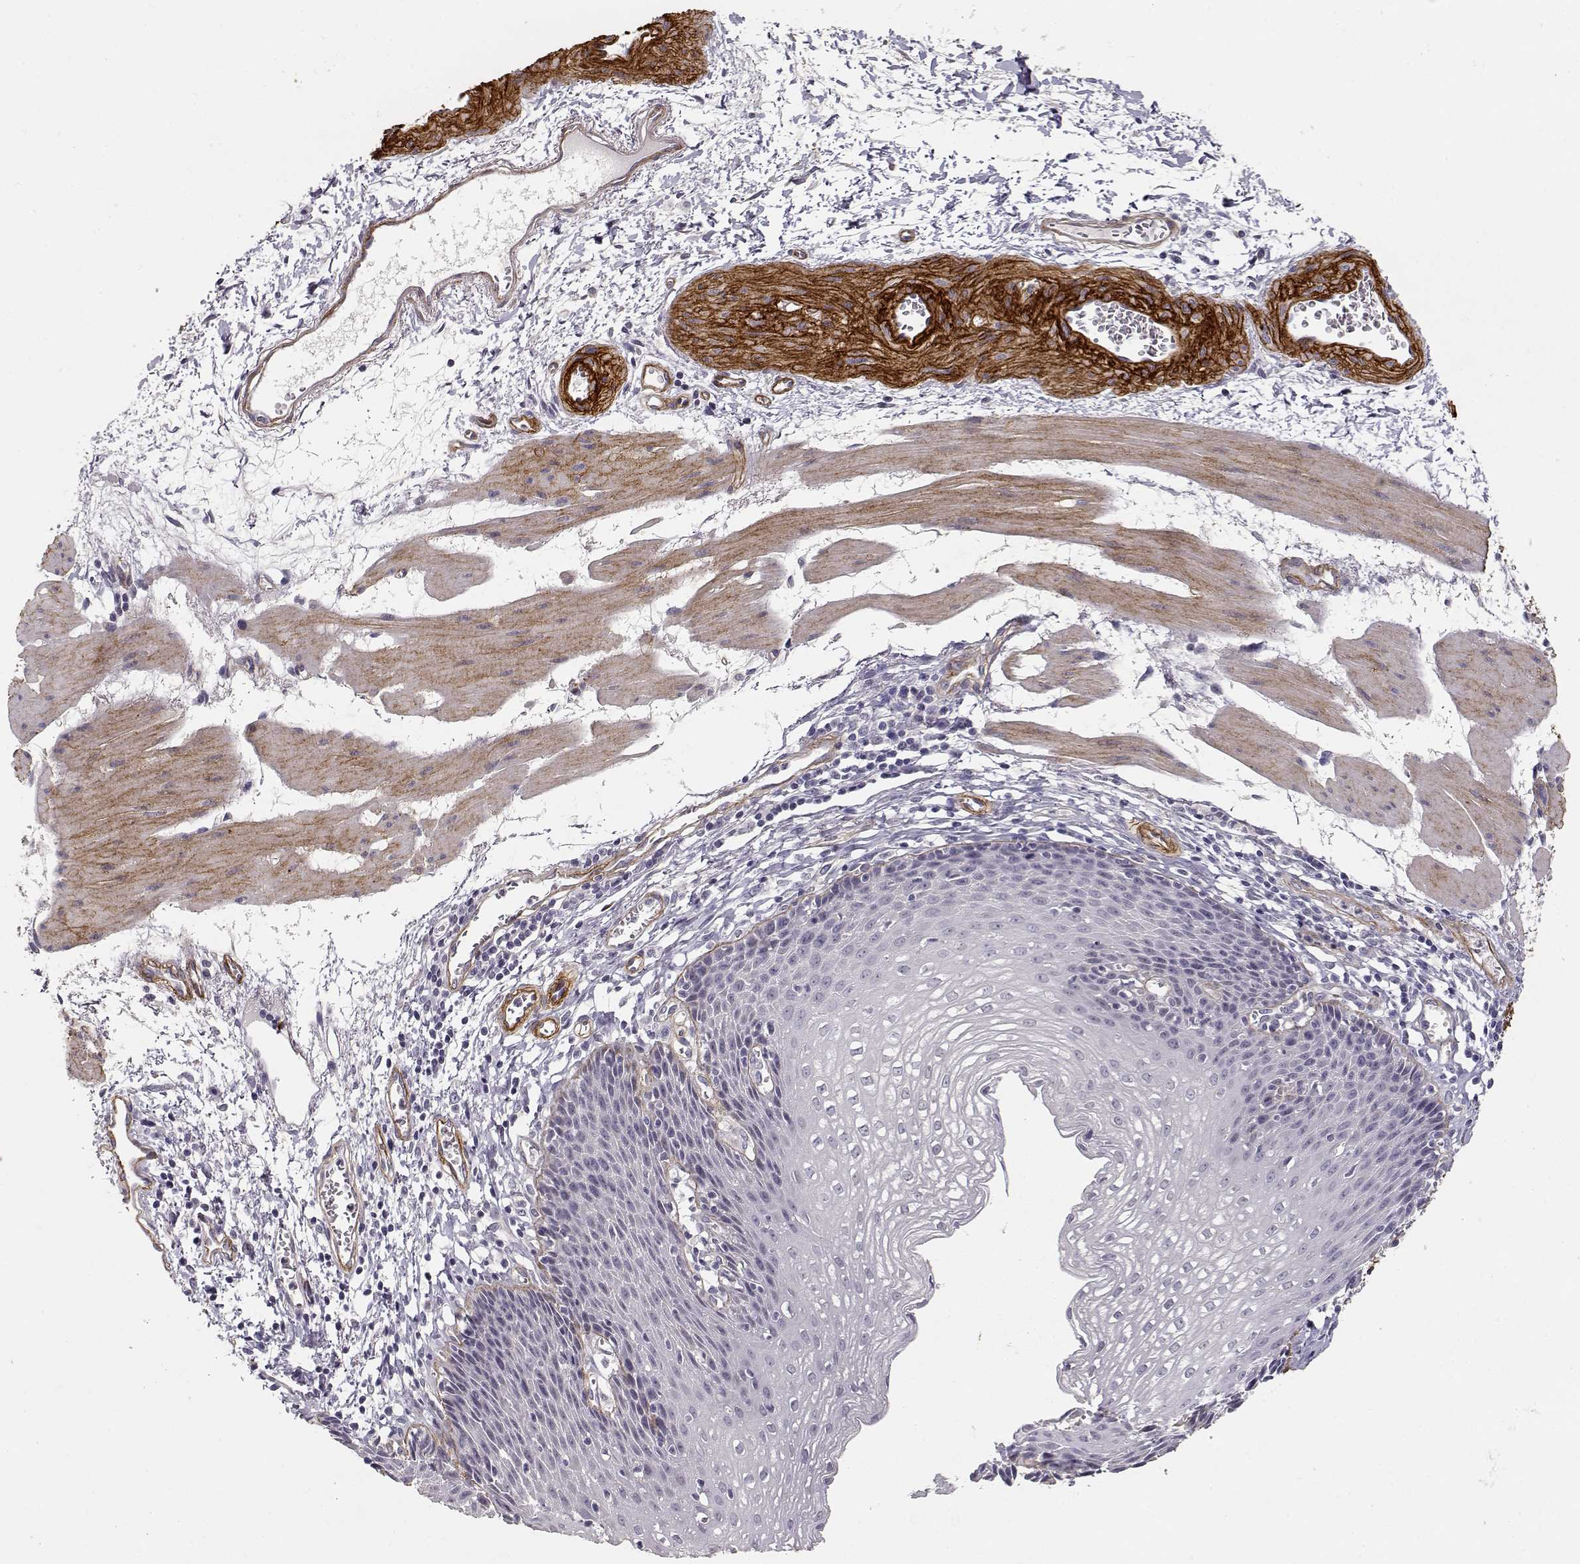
{"staining": {"intensity": "negative", "quantity": "none", "location": "none"}, "tissue": "esophagus", "cell_type": "Squamous epithelial cells", "image_type": "normal", "snomed": [{"axis": "morphology", "description": "Normal tissue, NOS"}, {"axis": "topography", "description": "Esophagus"}], "caption": "A photomicrograph of esophagus stained for a protein reveals no brown staining in squamous epithelial cells. (Brightfield microscopy of DAB IHC at high magnification).", "gene": "LAMA5", "patient": {"sex": "female", "age": 64}}